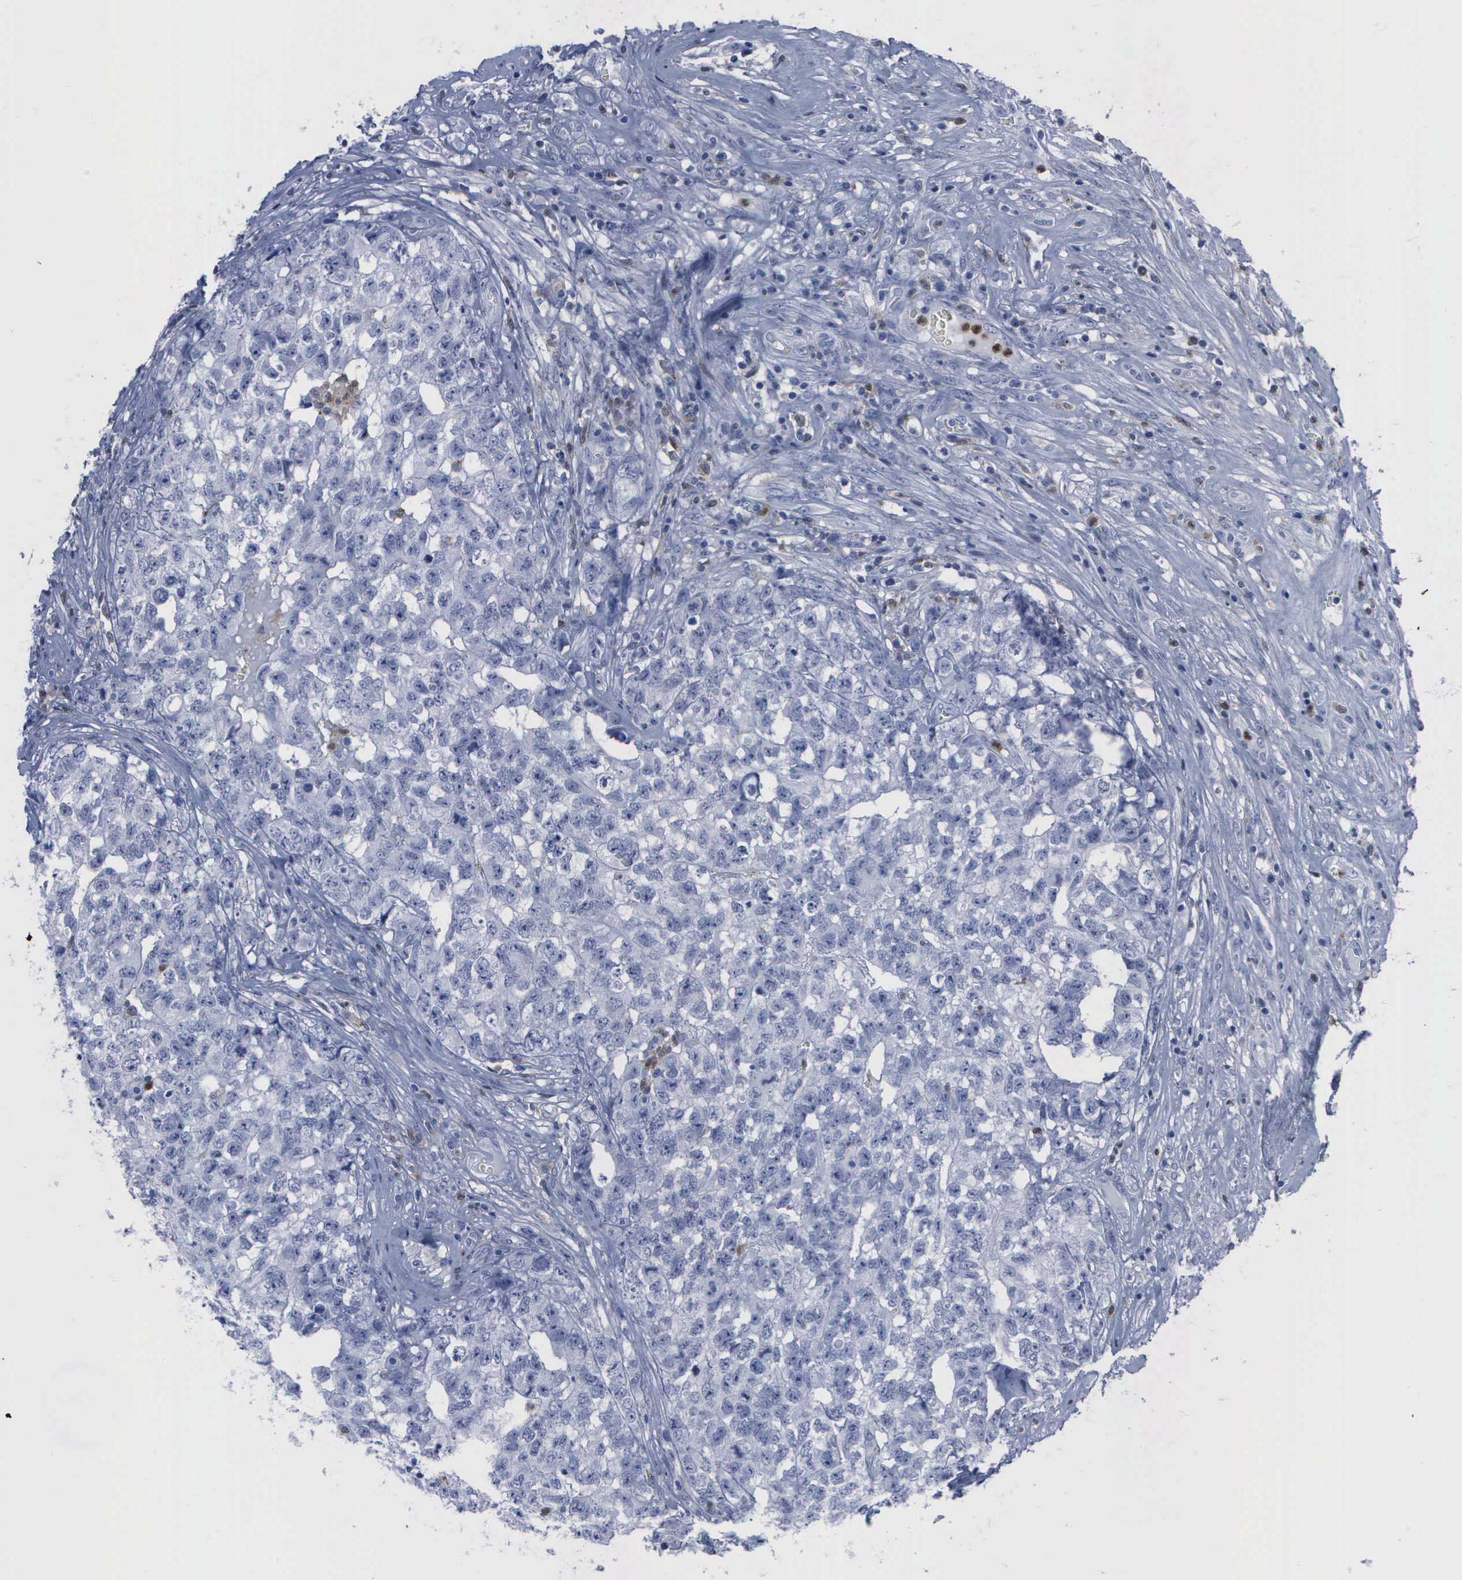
{"staining": {"intensity": "negative", "quantity": "none", "location": "none"}, "tissue": "testis cancer", "cell_type": "Tumor cells", "image_type": "cancer", "snomed": [{"axis": "morphology", "description": "Carcinoma, Embryonal, NOS"}, {"axis": "topography", "description": "Testis"}], "caption": "Immunohistochemistry (IHC) photomicrograph of testis embryonal carcinoma stained for a protein (brown), which exhibits no positivity in tumor cells. (DAB (3,3'-diaminobenzidine) immunohistochemistry with hematoxylin counter stain).", "gene": "CSTA", "patient": {"sex": "male", "age": 31}}